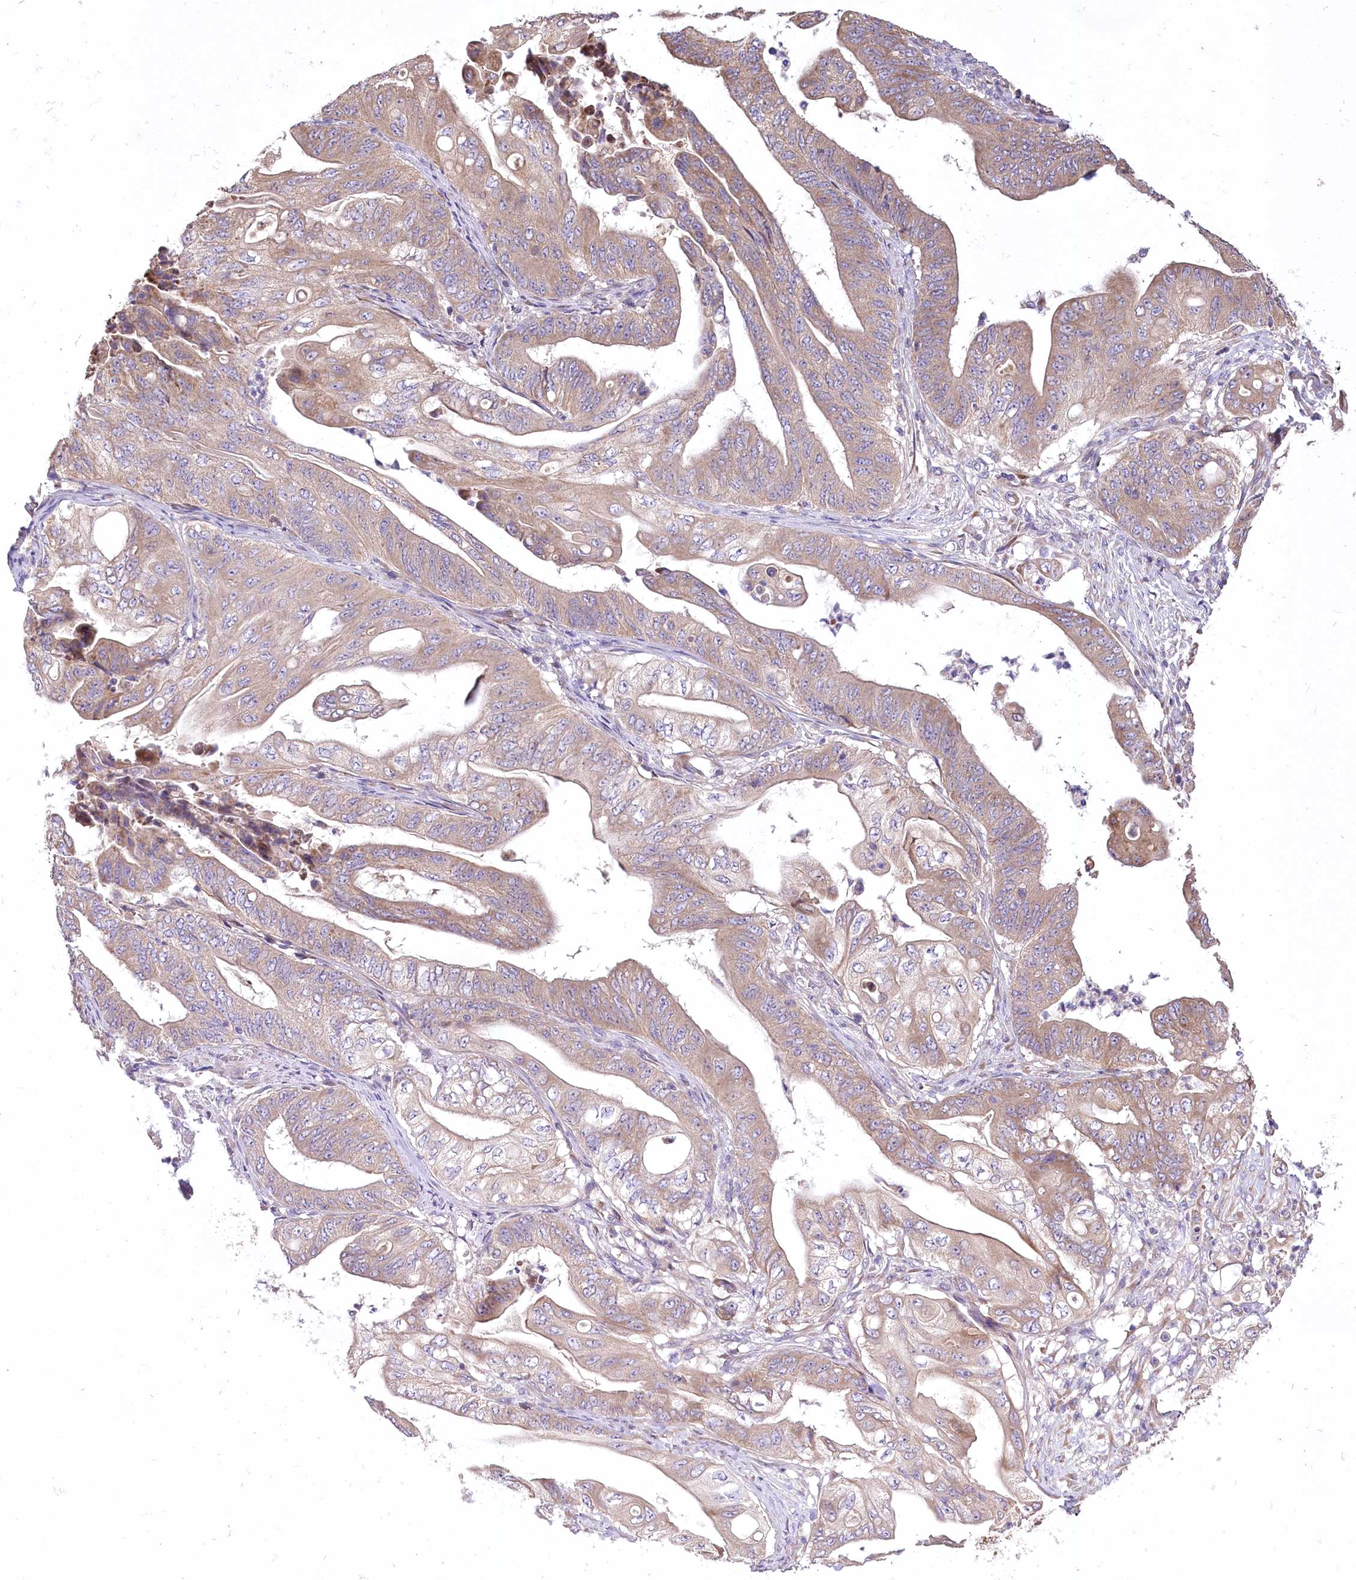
{"staining": {"intensity": "weak", "quantity": "25%-75%", "location": "cytoplasmic/membranous"}, "tissue": "stomach cancer", "cell_type": "Tumor cells", "image_type": "cancer", "snomed": [{"axis": "morphology", "description": "Adenocarcinoma, NOS"}, {"axis": "topography", "description": "Stomach"}], "caption": "Human stomach cancer (adenocarcinoma) stained with a protein marker displays weak staining in tumor cells.", "gene": "PBLD", "patient": {"sex": "female", "age": 73}}